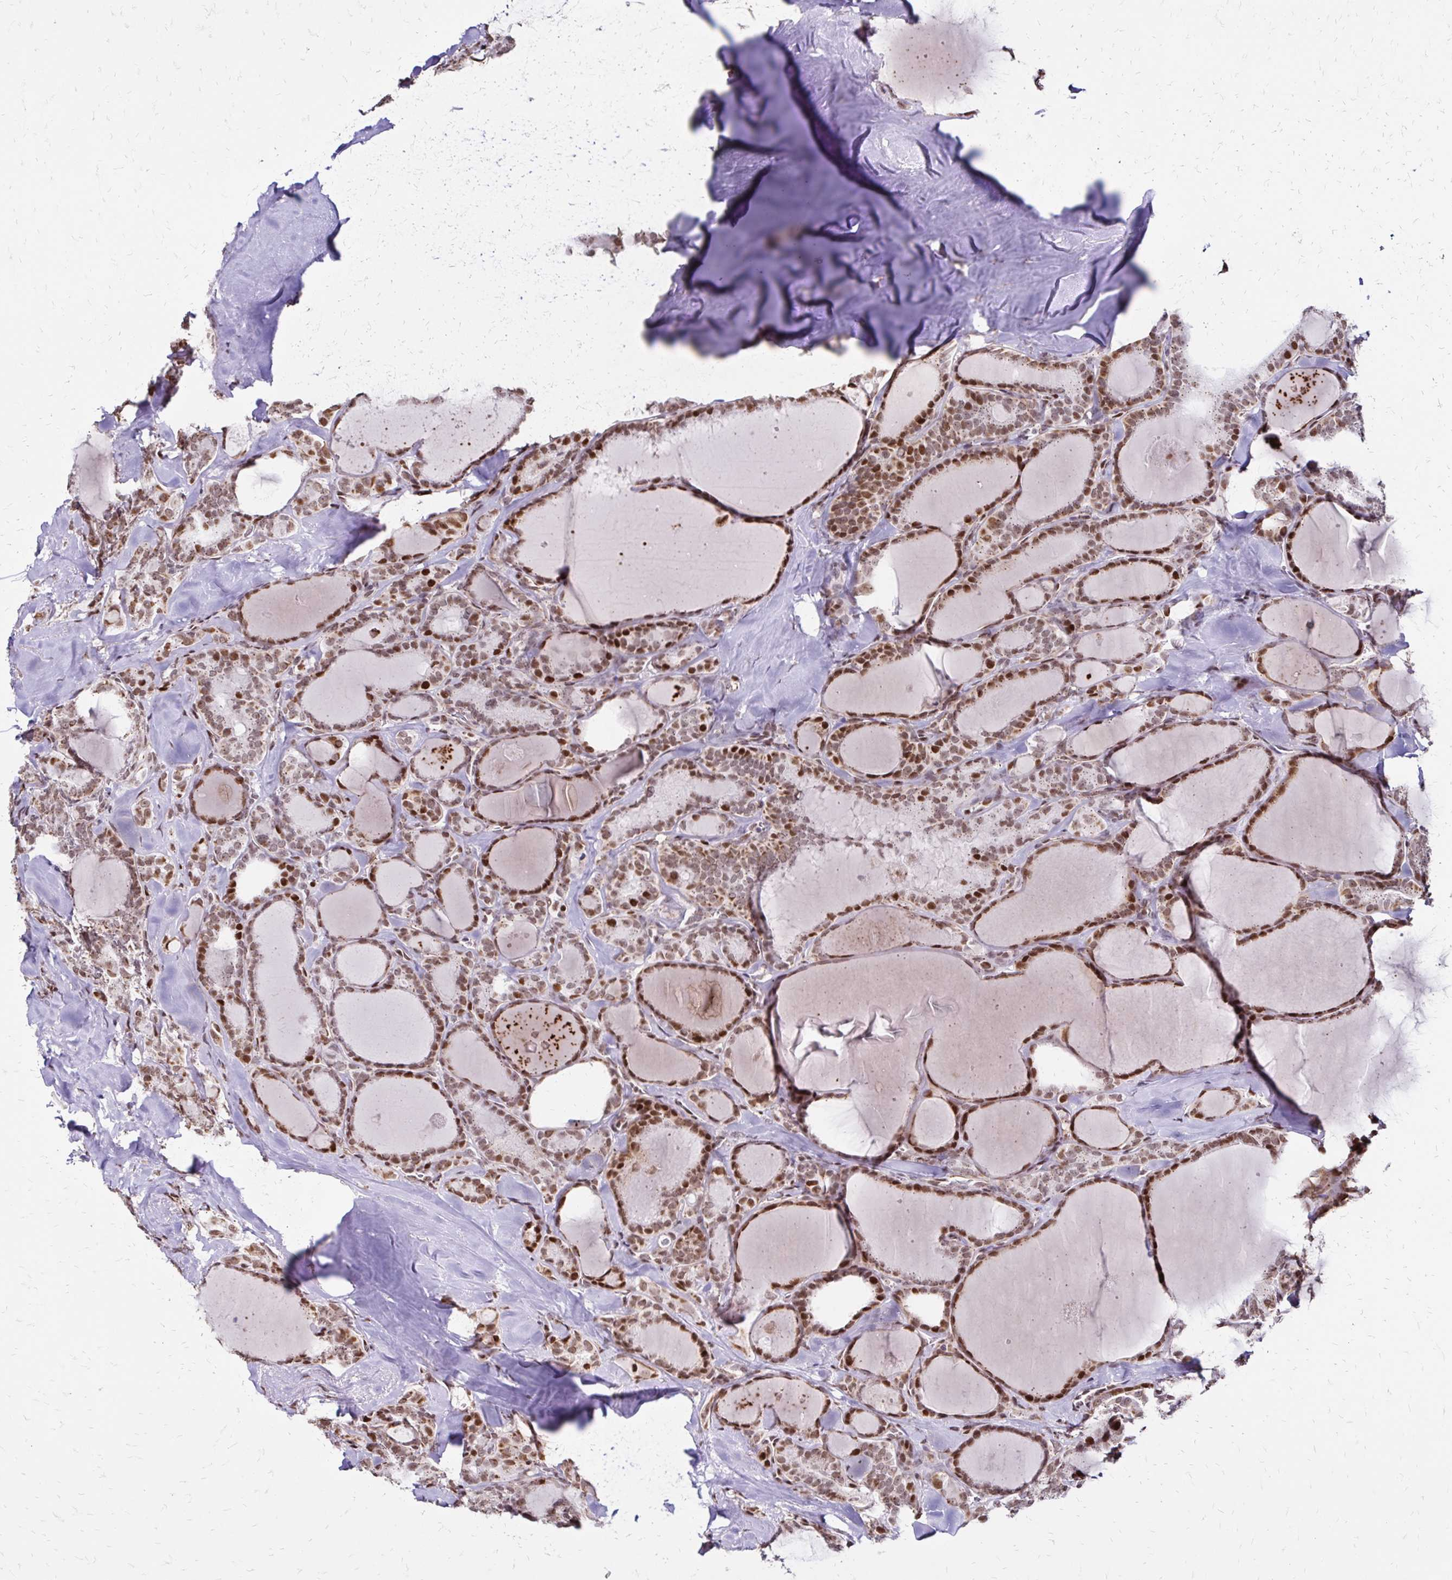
{"staining": {"intensity": "moderate", "quantity": ">75%", "location": "nuclear"}, "tissue": "thyroid cancer", "cell_type": "Tumor cells", "image_type": "cancer", "snomed": [{"axis": "morphology", "description": "Papillary adenocarcinoma, NOS"}, {"axis": "topography", "description": "Thyroid gland"}], "caption": "A brown stain labels moderate nuclear expression of a protein in thyroid papillary adenocarcinoma tumor cells.", "gene": "TOB1", "patient": {"sex": "male", "age": 30}}